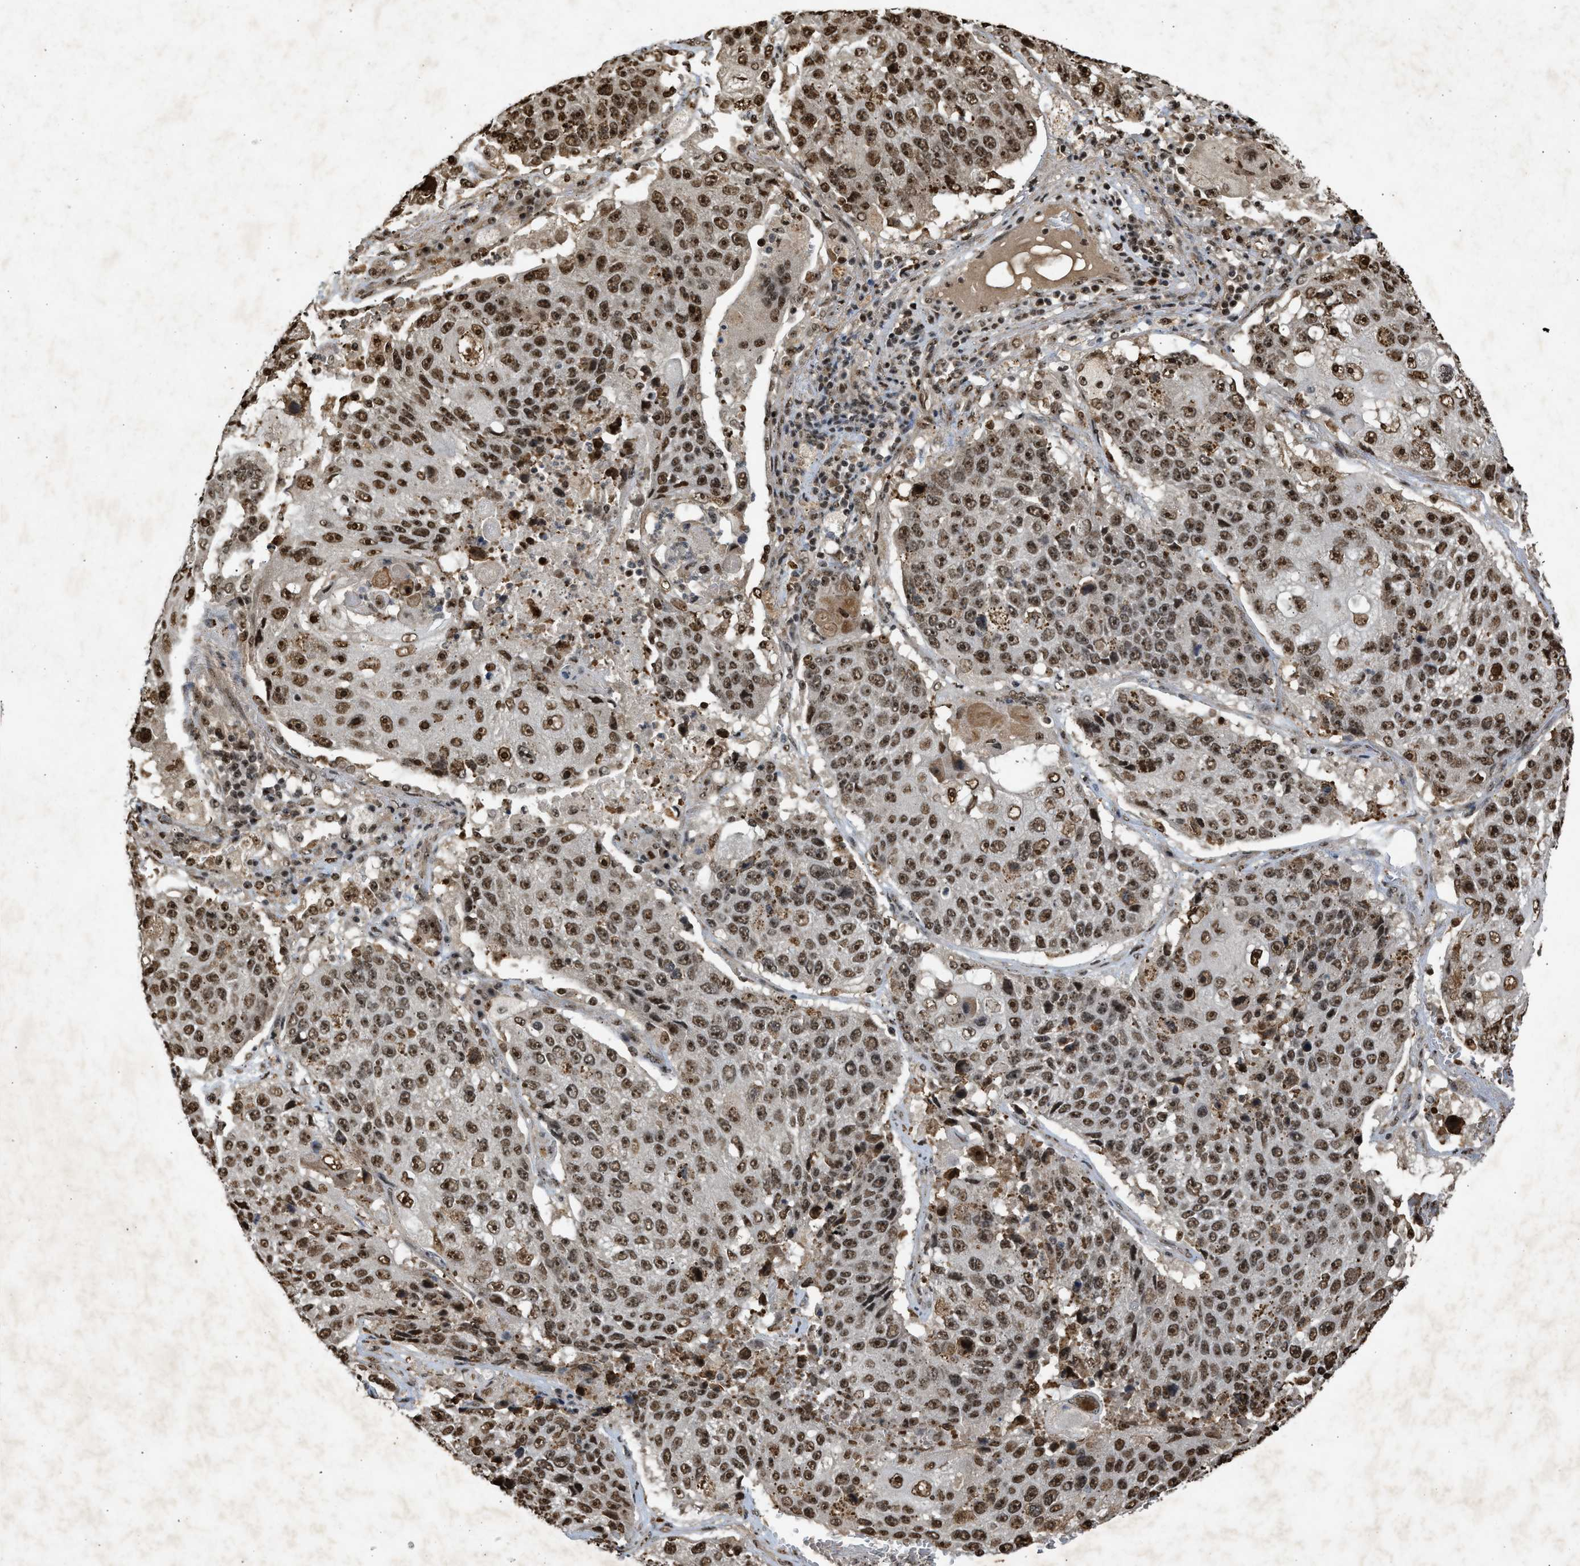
{"staining": {"intensity": "strong", "quantity": ">75%", "location": "nuclear"}, "tissue": "lung cancer", "cell_type": "Tumor cells", "image_type": "cancer", "snomed": [{"axis": "morphology", "description": "Squamous cell carcinoma, NOS"}, {"axis": "topography", "description": "Lung"}], "caption": "This is an image of IHC staining of lung squamous cell carcinoma, which shows strong expression in the nuclear of tumor cells.", "gene": "TFDP2", "patient": {"sex": "male", "age": 61}}